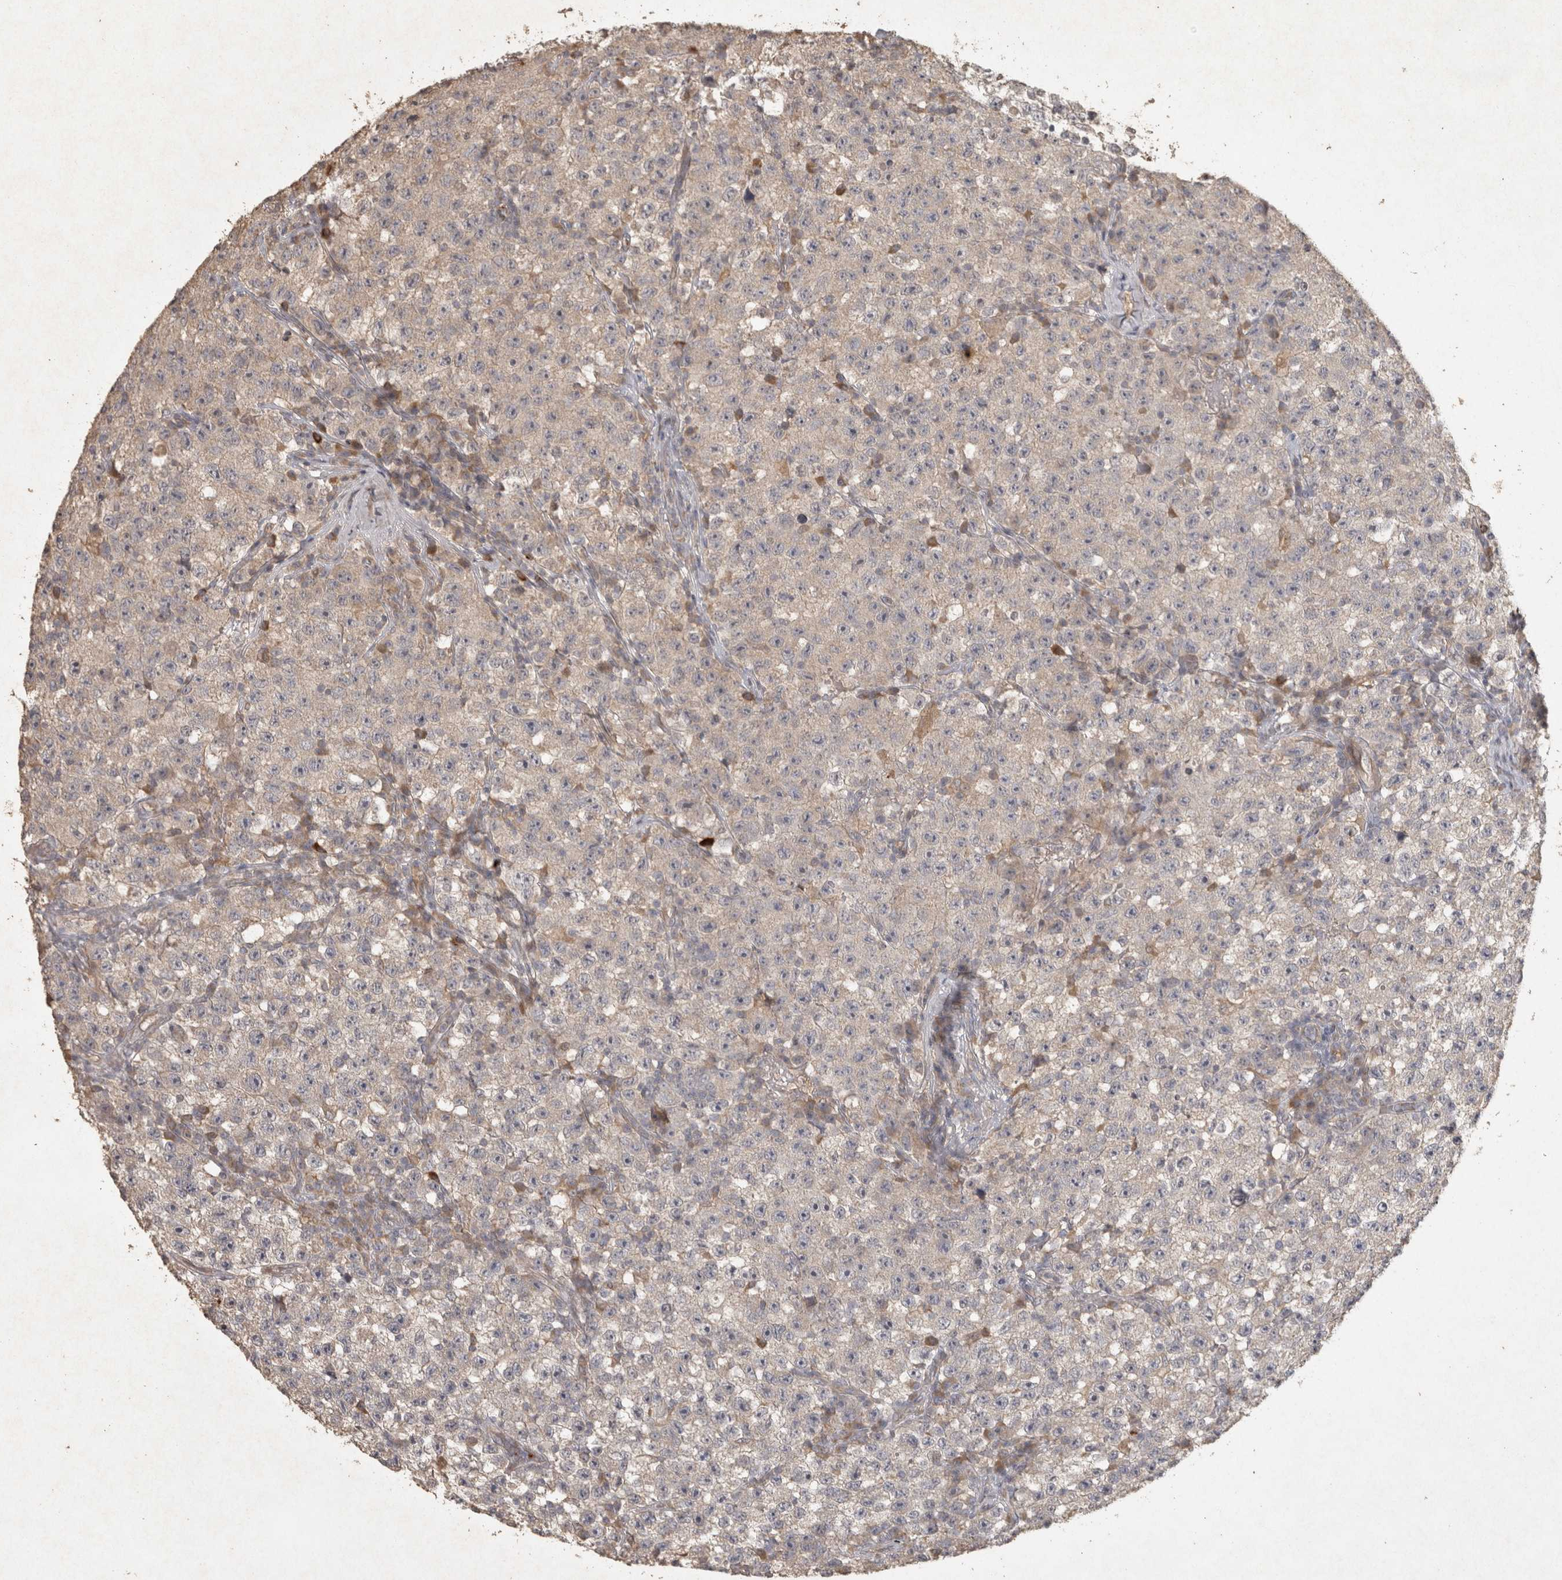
{"staining": {"intensity": "weak", "quantity": "<25%", "location": "cytoplasmic/membranous"}, "tissue": "testis cancer", "cell_type": "Tumor cells", "image_type": "cancer", "snomed": [{"axis": "morphology", "description": "Seminoma, NOS"}, {"axis": "topography", "description": "Testis"}], "caption": "Tumor cells show no significant positivity in seminoma (testis).", "gene": "OSTN", "patient": {"sex": "male", "age": 22}}